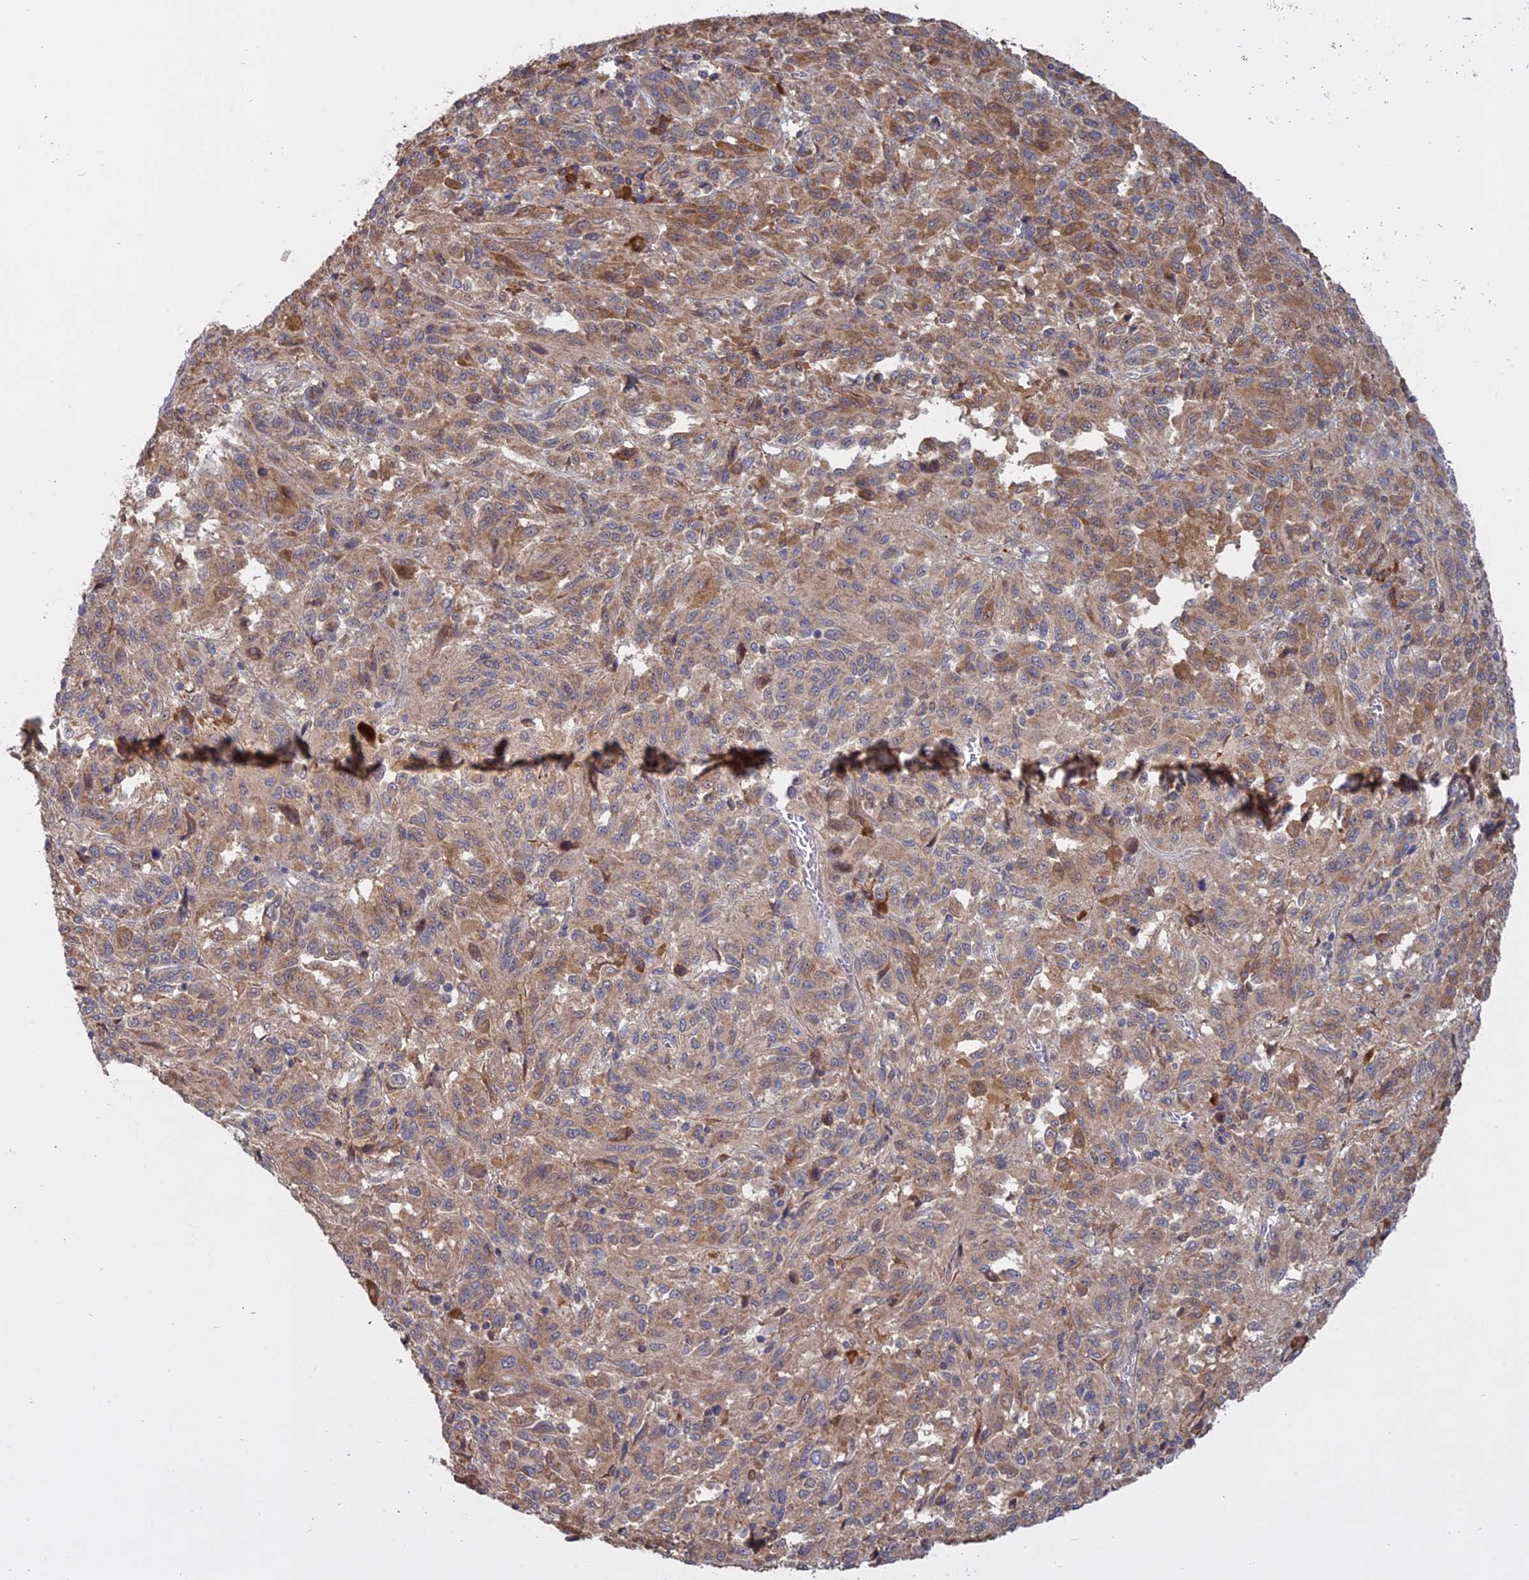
{"staining": {"intensity": "weak", "quantity": "25%-75%", "location": "cytoplasmic/membranous"}, "tissue": "melanoma", "cell_type": "Tumor cells", "image_type": "cancer", "snomed": [{"axis": "morphology", "description": "Malignant melanoma, Metastatic site"}, {"axis": "topography", "description": "Lung"}], "caption": "Weak cytoplasmic/membranous protein positivity is seen in about 25%-75% of tumor cells in malignant melanoma (metastatic site).", "gene": "TMEM208", "patient": {"sex": "male", "age": 64}}